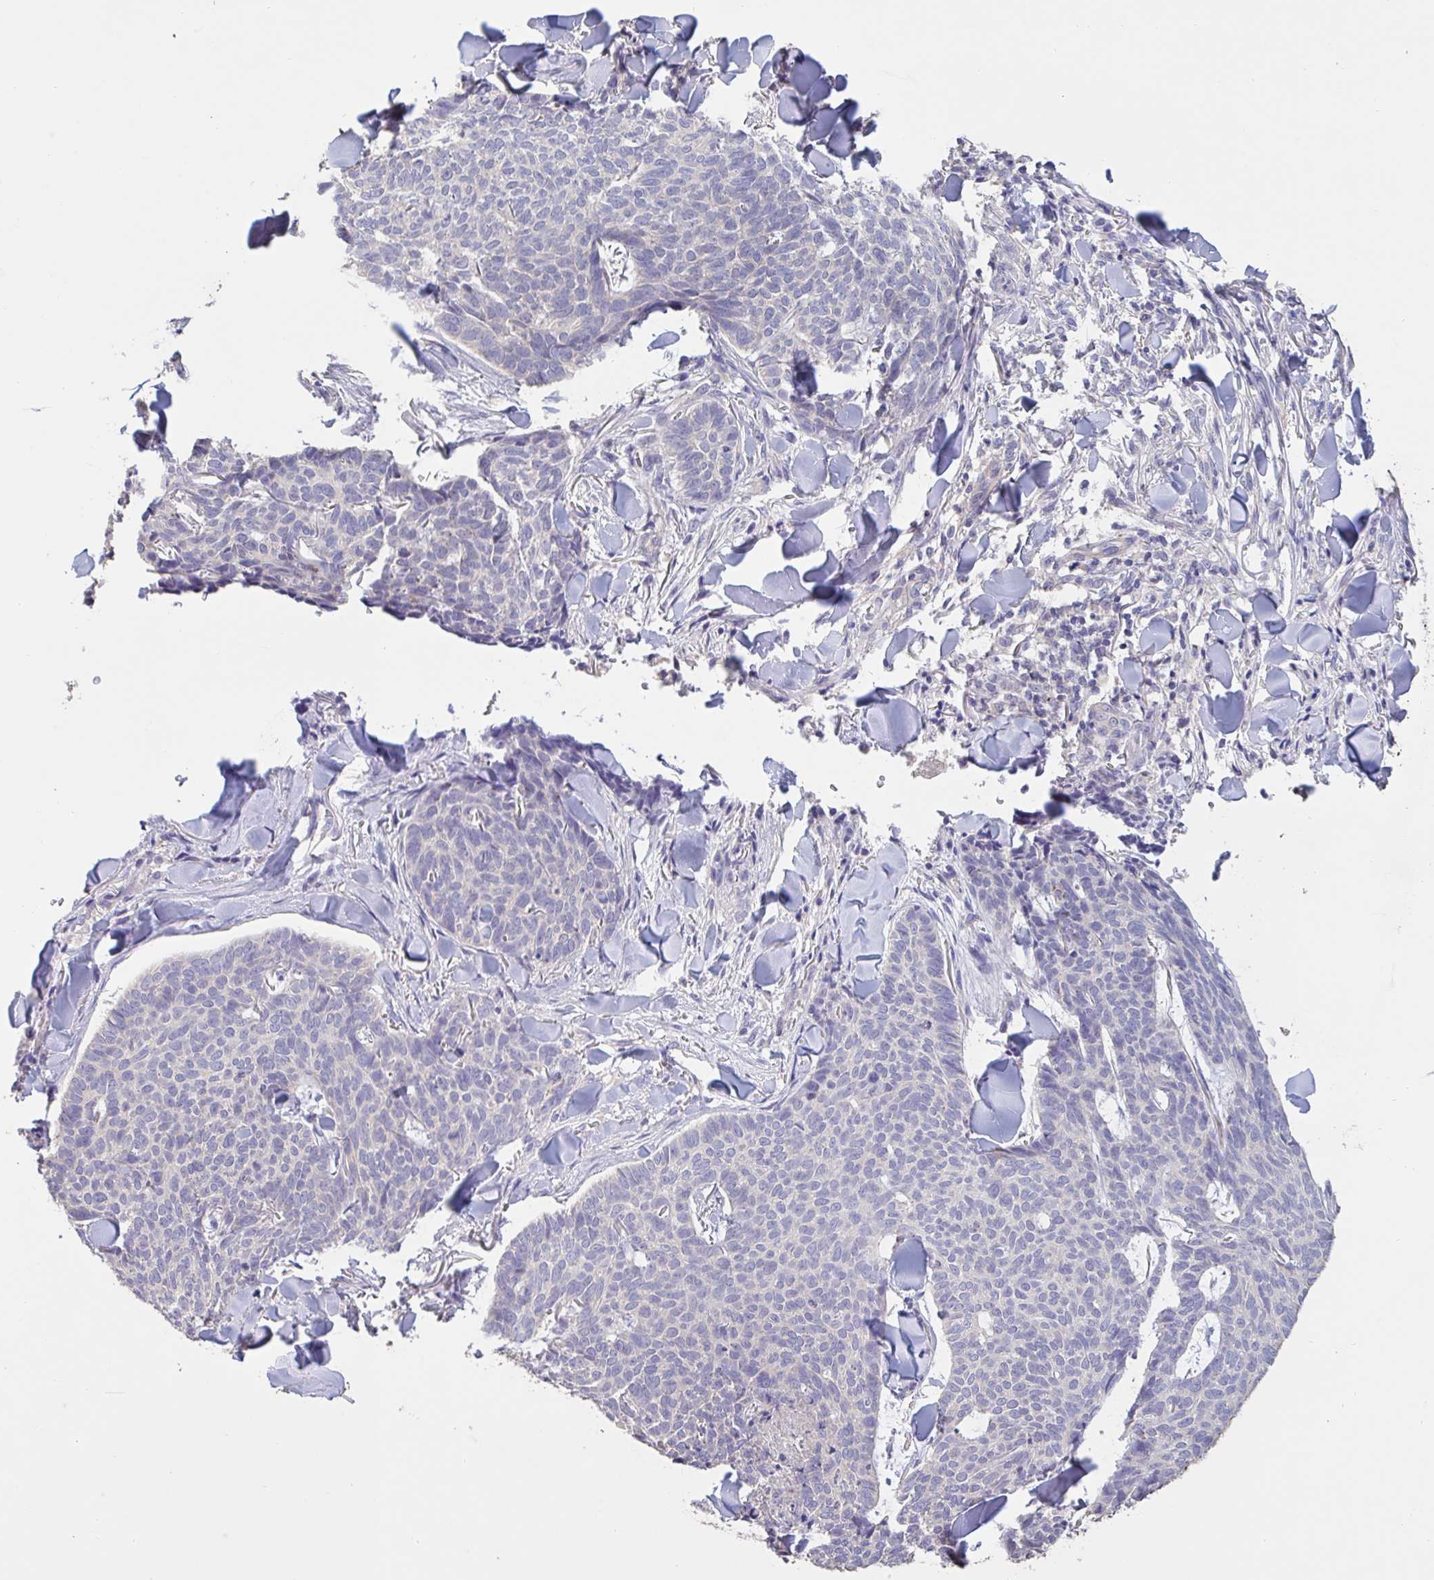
{"staining": {"intensity": "negative", "quantity": "none", "location": "none"}, "tissue": "skin cancer", "cell_type": "Tumor cells", "image_type": "cancer", "snomed": [{"axis": "morphology", "description": "Normal tissue, NOS"}, {"axis": "morphology", "description": "Basal cell carcinoma"}, {"axis": "topography", "description": "Skin"}], "caption": "Protein analysis of skin cancer (basal cell carcinoma) displays no significant positivity in tumor cells.", "gene": "CHMP5", "patient": {"sex": "male", "age": 50}}